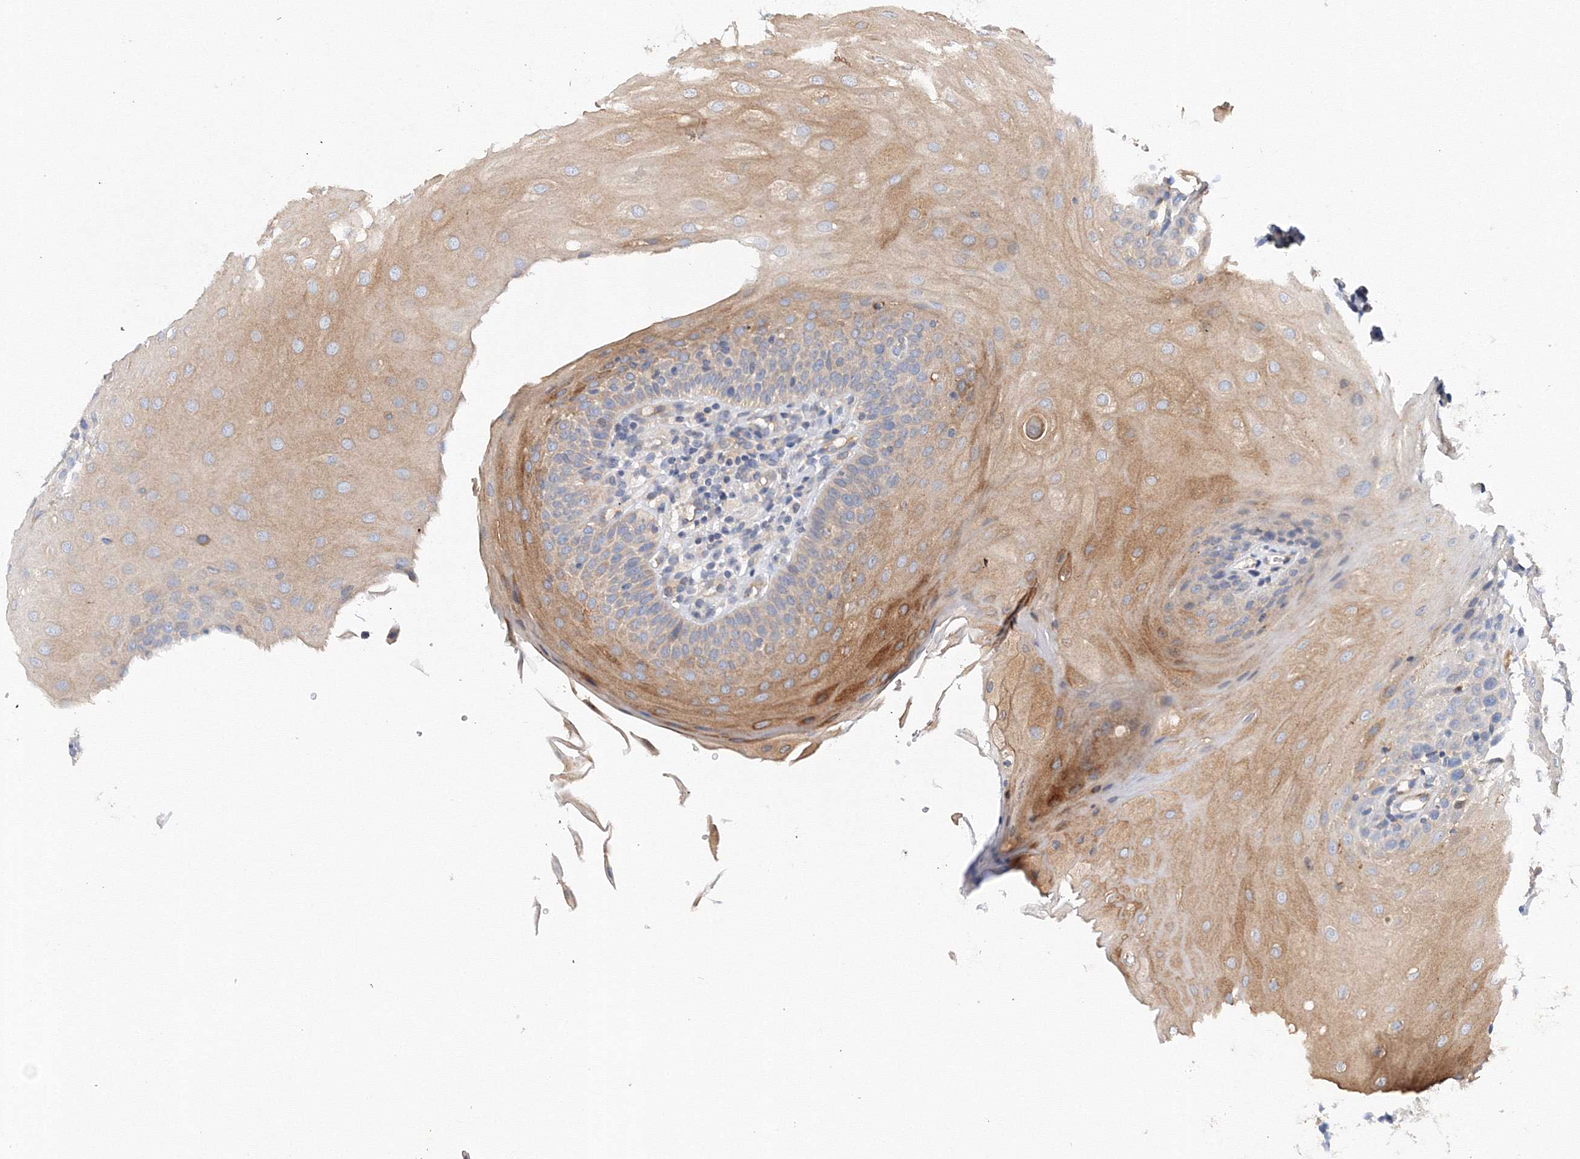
{"staining": {"intensity": "moderate", "quantity": ">75%", "location": "cytoplasmic/membranous"}, "tissue": "oral mucosa", "cell_type": "Squamous epithelial cells", "image_type": "normal", "snomed": [{"axis": "morphology", "description": "Normal tissue, NOS"}, {"axis": "topography", "description": "Oral tissue"}], "caption": "The immunohistochemical stain highlights moderate cytoplasmic/membranous staining in squamous epithelial cells of normal oral mucosa. (DAB IHC with brightfield microscopy, high magnification).", "gene": "DIS3L2", "patient": {"sex": "female", "age": 68}}